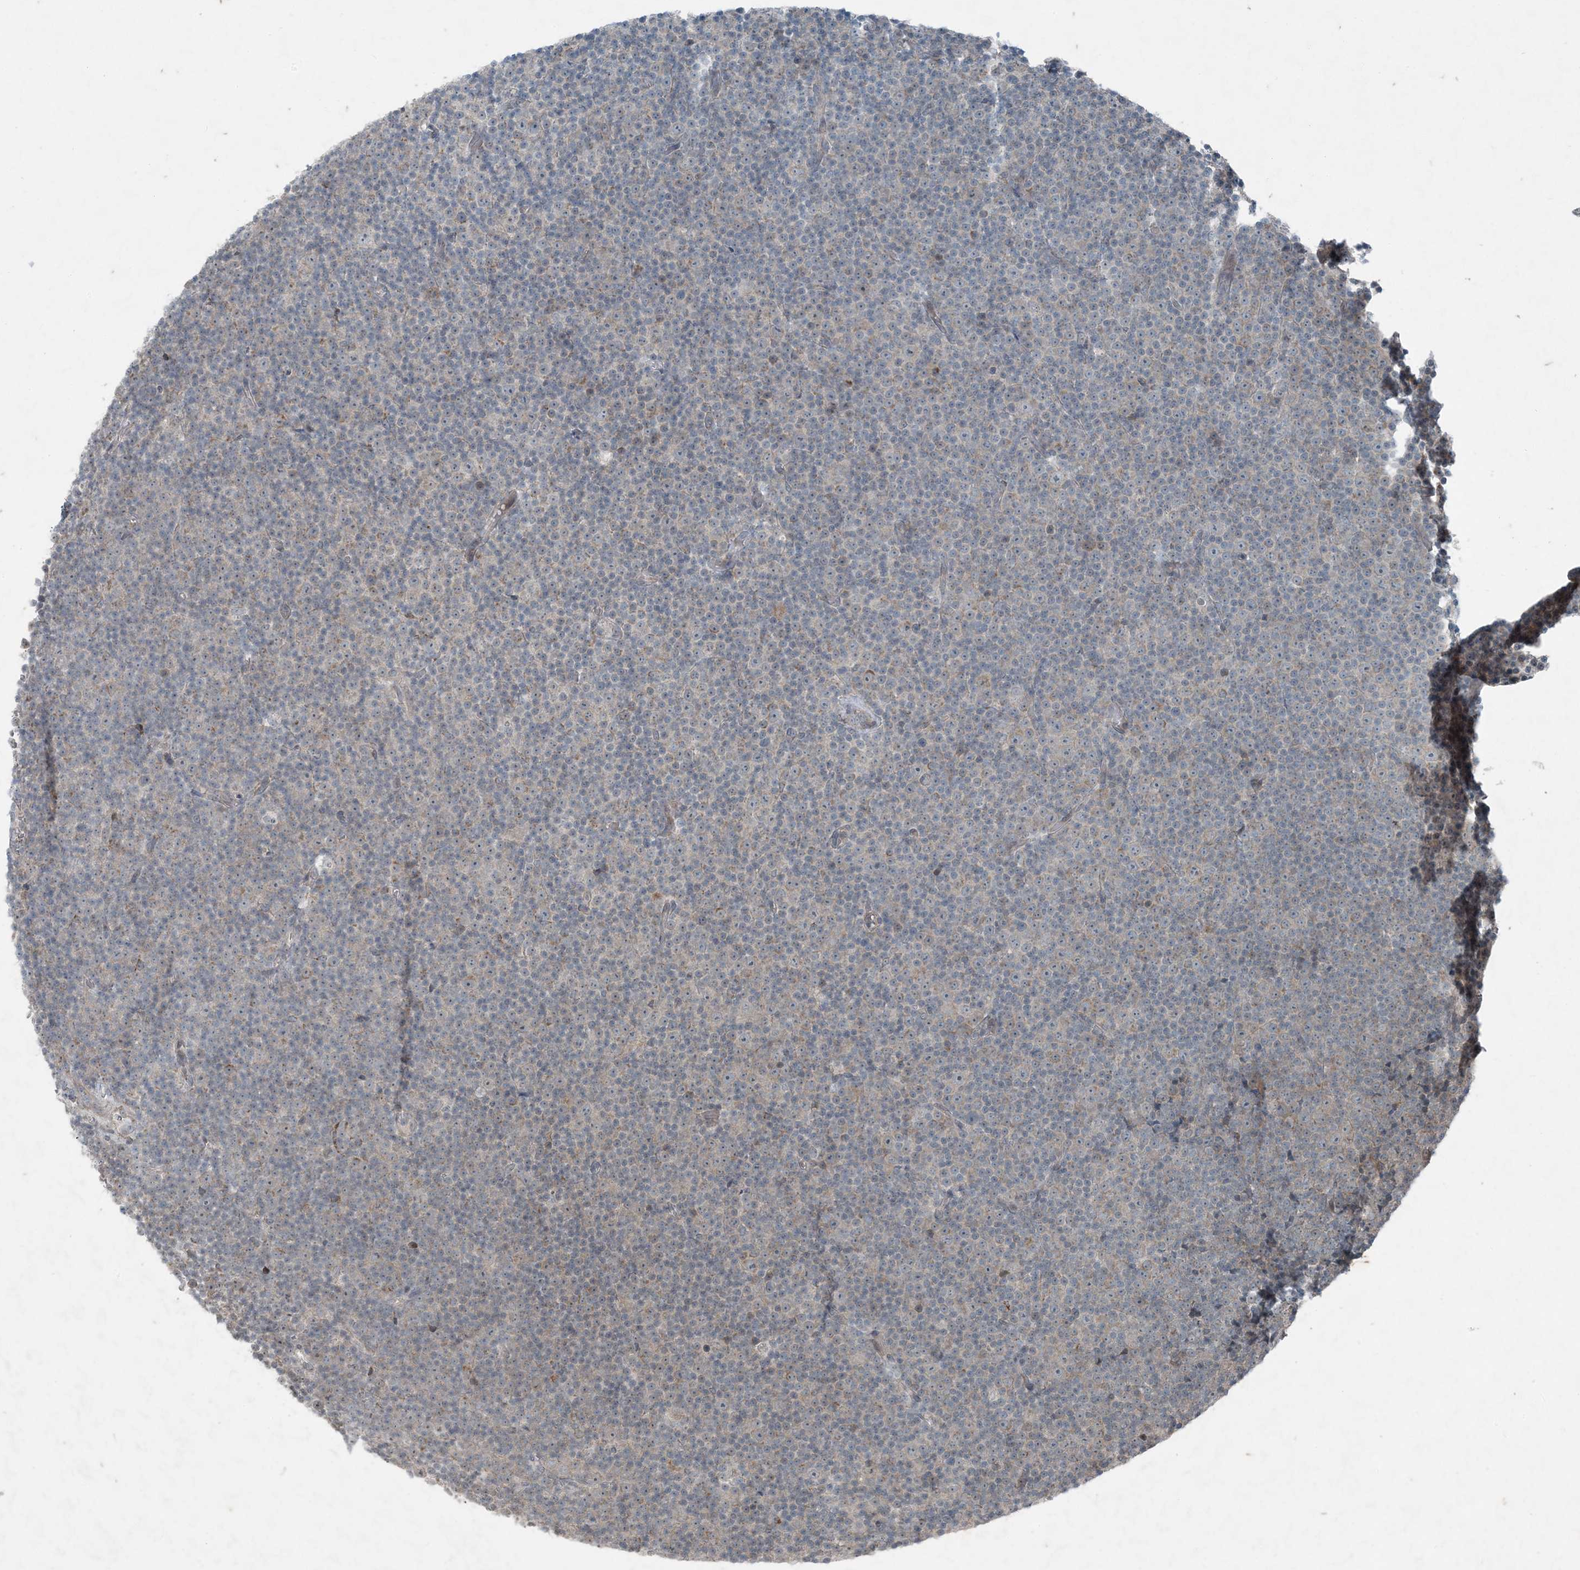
{"staining": {"intensity": "negative", "quantity": "none", "location": "none"}, "tissue": "lymphoma", "cell_type": "Tumor cells", "image_type": "cancer", "snomed": [{"axis": "morphology", "description": "Malignant lymphoma, non-Hodgkin's type, Low grade"}, {"axis": "topography", "description": "Lymph node"}], "caption": "This is an immunohistochemistry photomicrograph of lymphoma. There is no positivity in tumor cells.", "gene": "PC", "patient": {"sex": "female", "age": 67}}